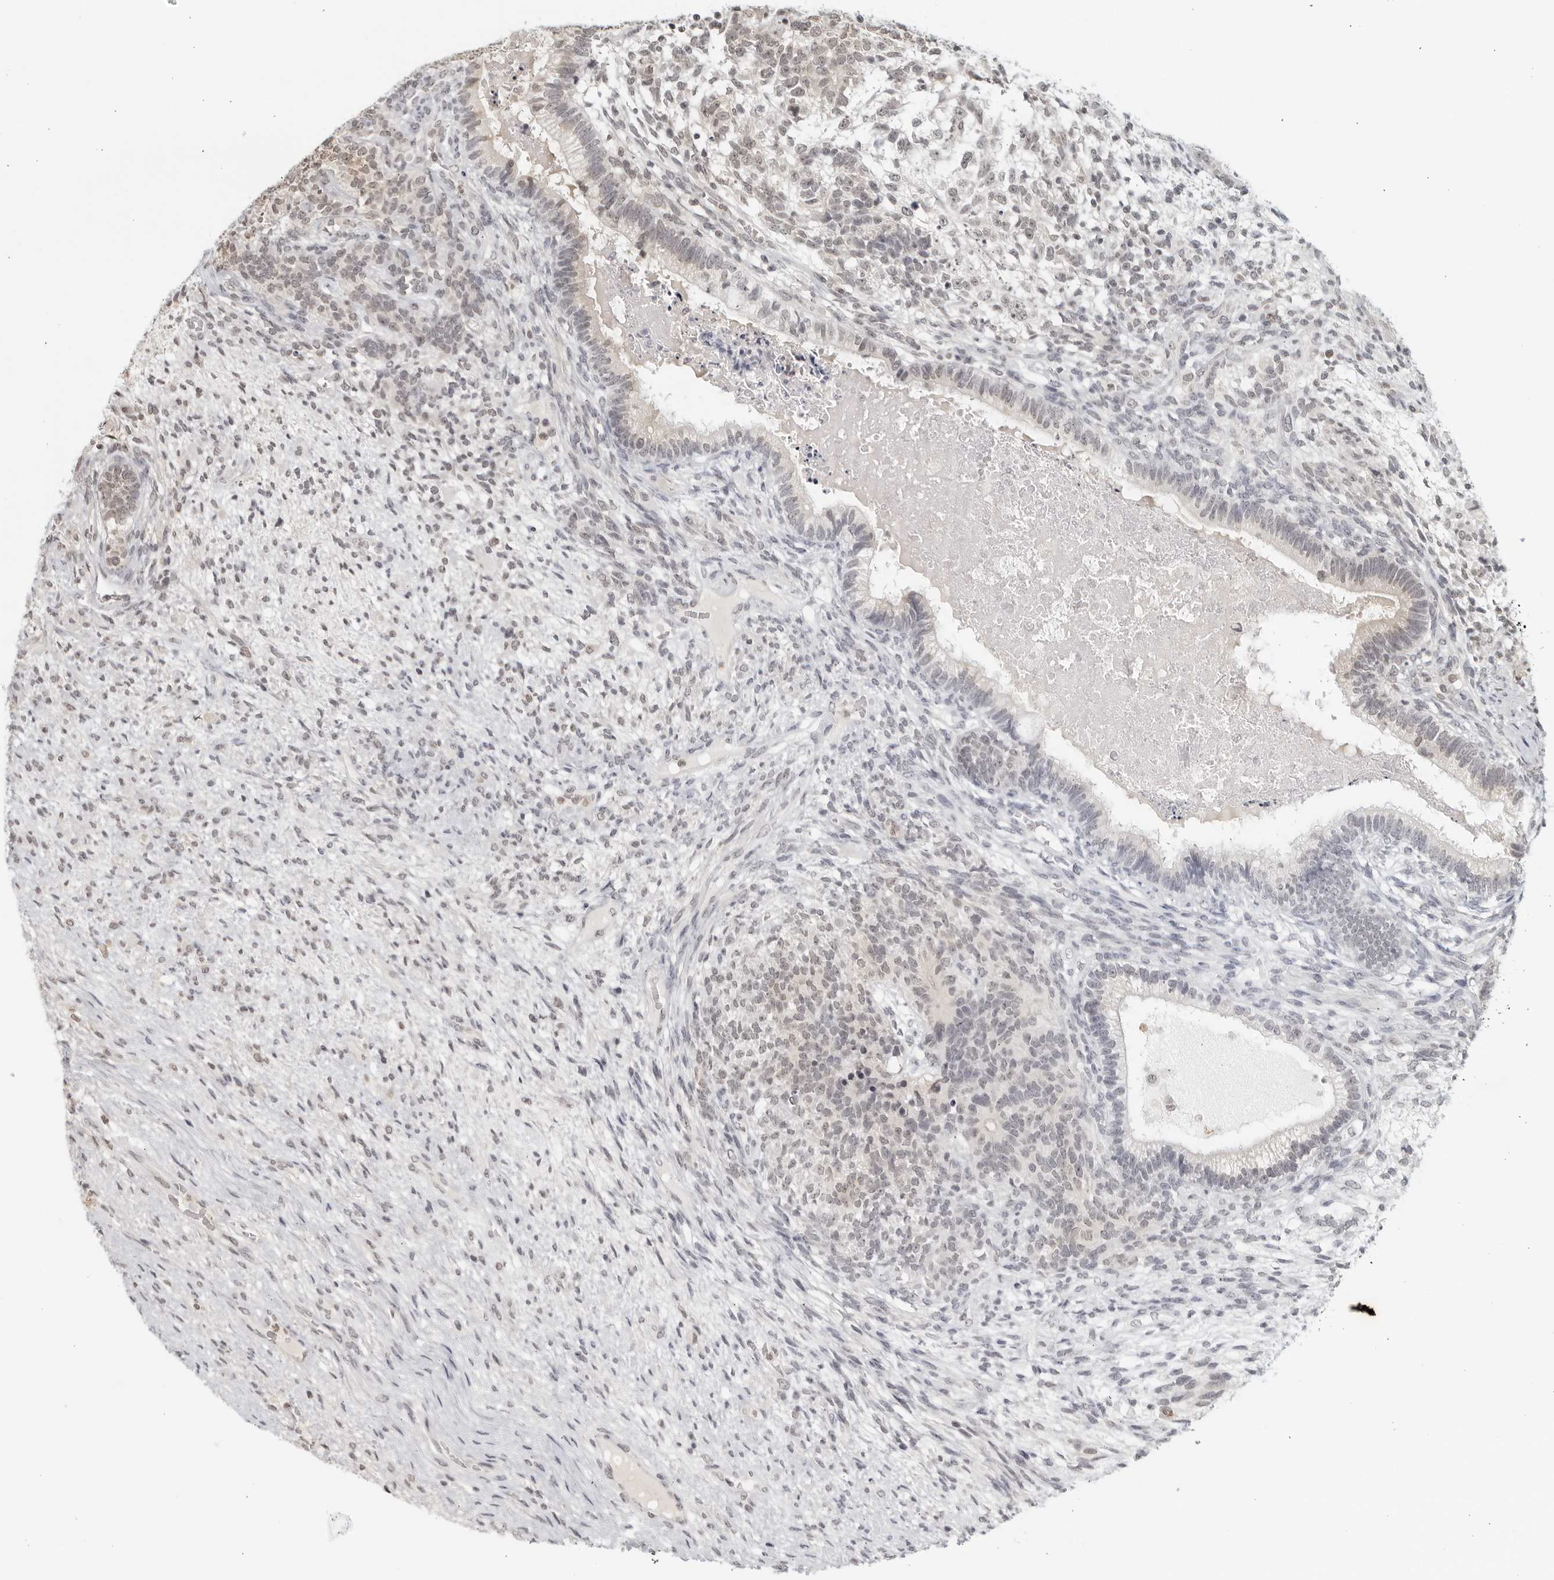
{"staining": {"intensity": "weak", "quantity": "<25%", "location": "nuclear"}, "tissue": "testis cancer", "cell_type": "Tumor cells", "image_type": "cancer", "snomed": [{"axis": "morphology", "description": "Seminoma, NOS"}, {"axis": "morphology", "description": "Carcinoma, Embryonal, NOS"}, {"axis": "topography", "description": "Testis"}], "caption": "Tumor cells are negative for brown protein staining in embryonal carcinoma (testis). The staining is performed using DAB brown chromogen with nuclei counter-stained in using hematoxylin.", "gene": "RAB11FIP3", "patient": {"sex": "male", "age": 28}}